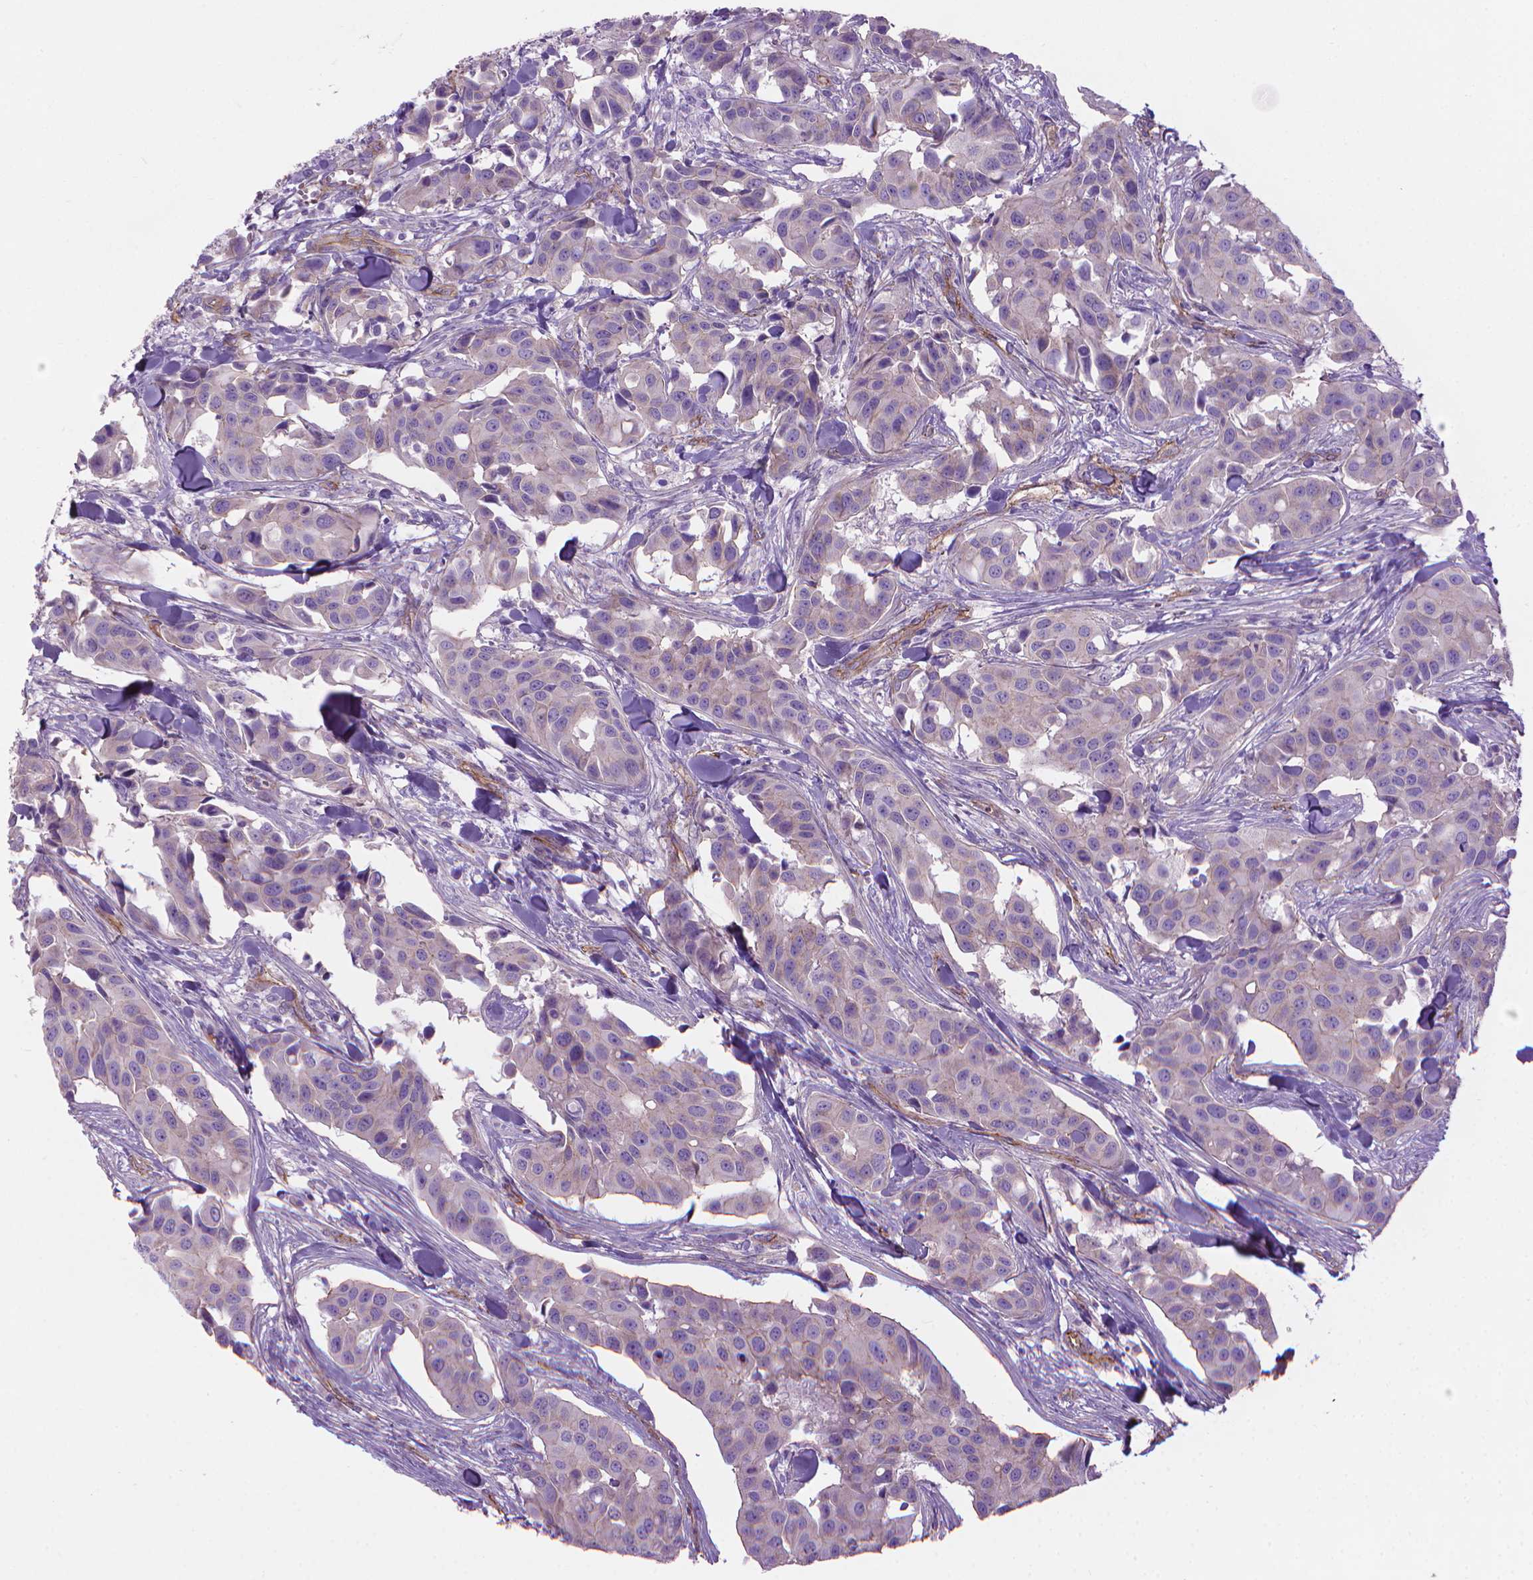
{"staining": {"intensity": "negative", "quantity": "none", "location": "none"}, "tissue": "head and neck cancer", "cell_type": "Tumor cells", "image_type": "cancer", "snomed": [{"axis": "morphology", "description": "Adenocarcinoma, NOS"}, {"axis": "topography", "description": "Head-Neck"}], "caption": "Protein analysis of head and neck cancer exhibits no significant expression in tumor cells.", "gene": "TENT5A", "patient": {"sex": "male", "age": 76}}